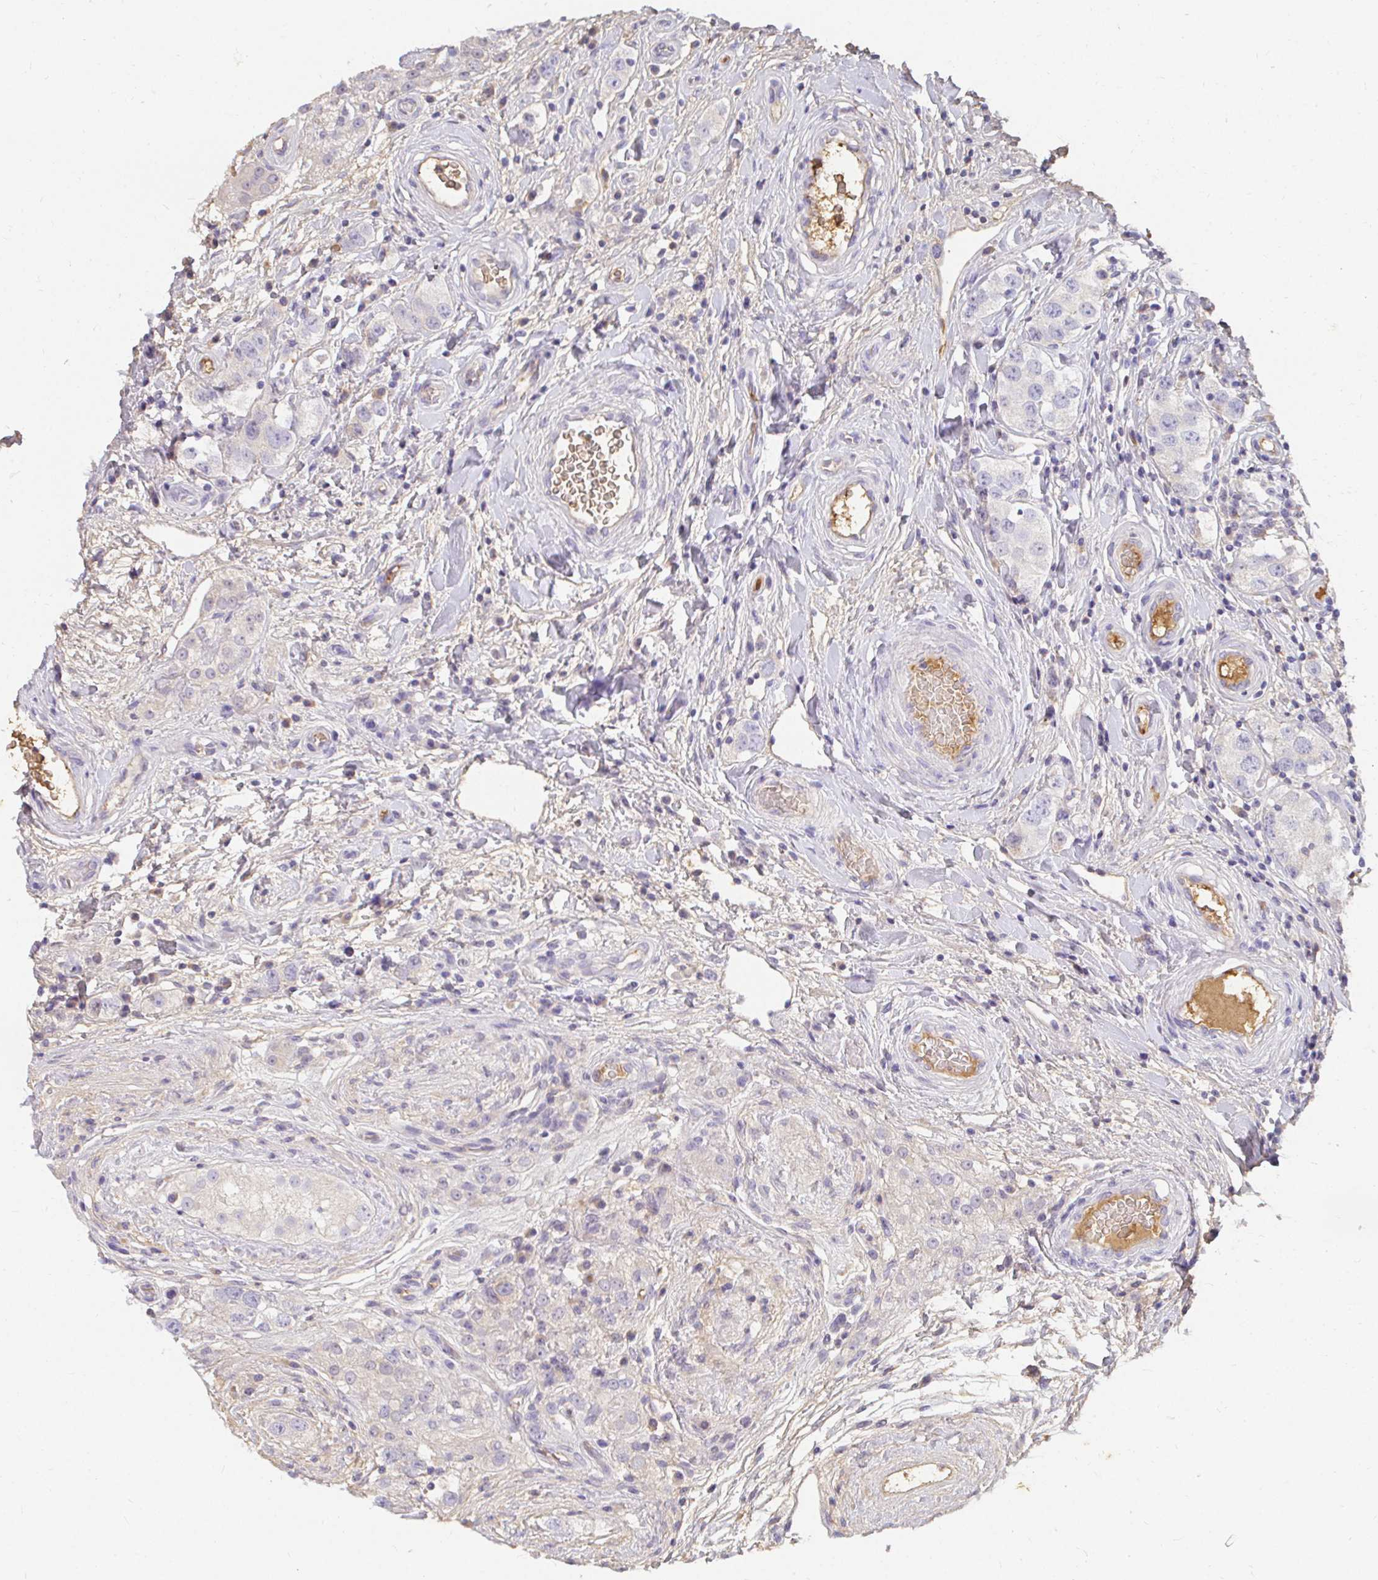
{"staining": {"intensity": "negative", "quantity": "none", "location": "none"}, "tissue": "testis cancer", "cell_type": "Tumor cells", "image_type": "cancer", "snomed": [{"axis": "morphology", "description": "Seminoma, NOS"}, {"axis": "topography", "description": "Testis"}], "caption": "Tumor cells show no significant staining in testis seminoma.", "gene": "LOXL4", "patient": {"sex": "male", "age": 34}}